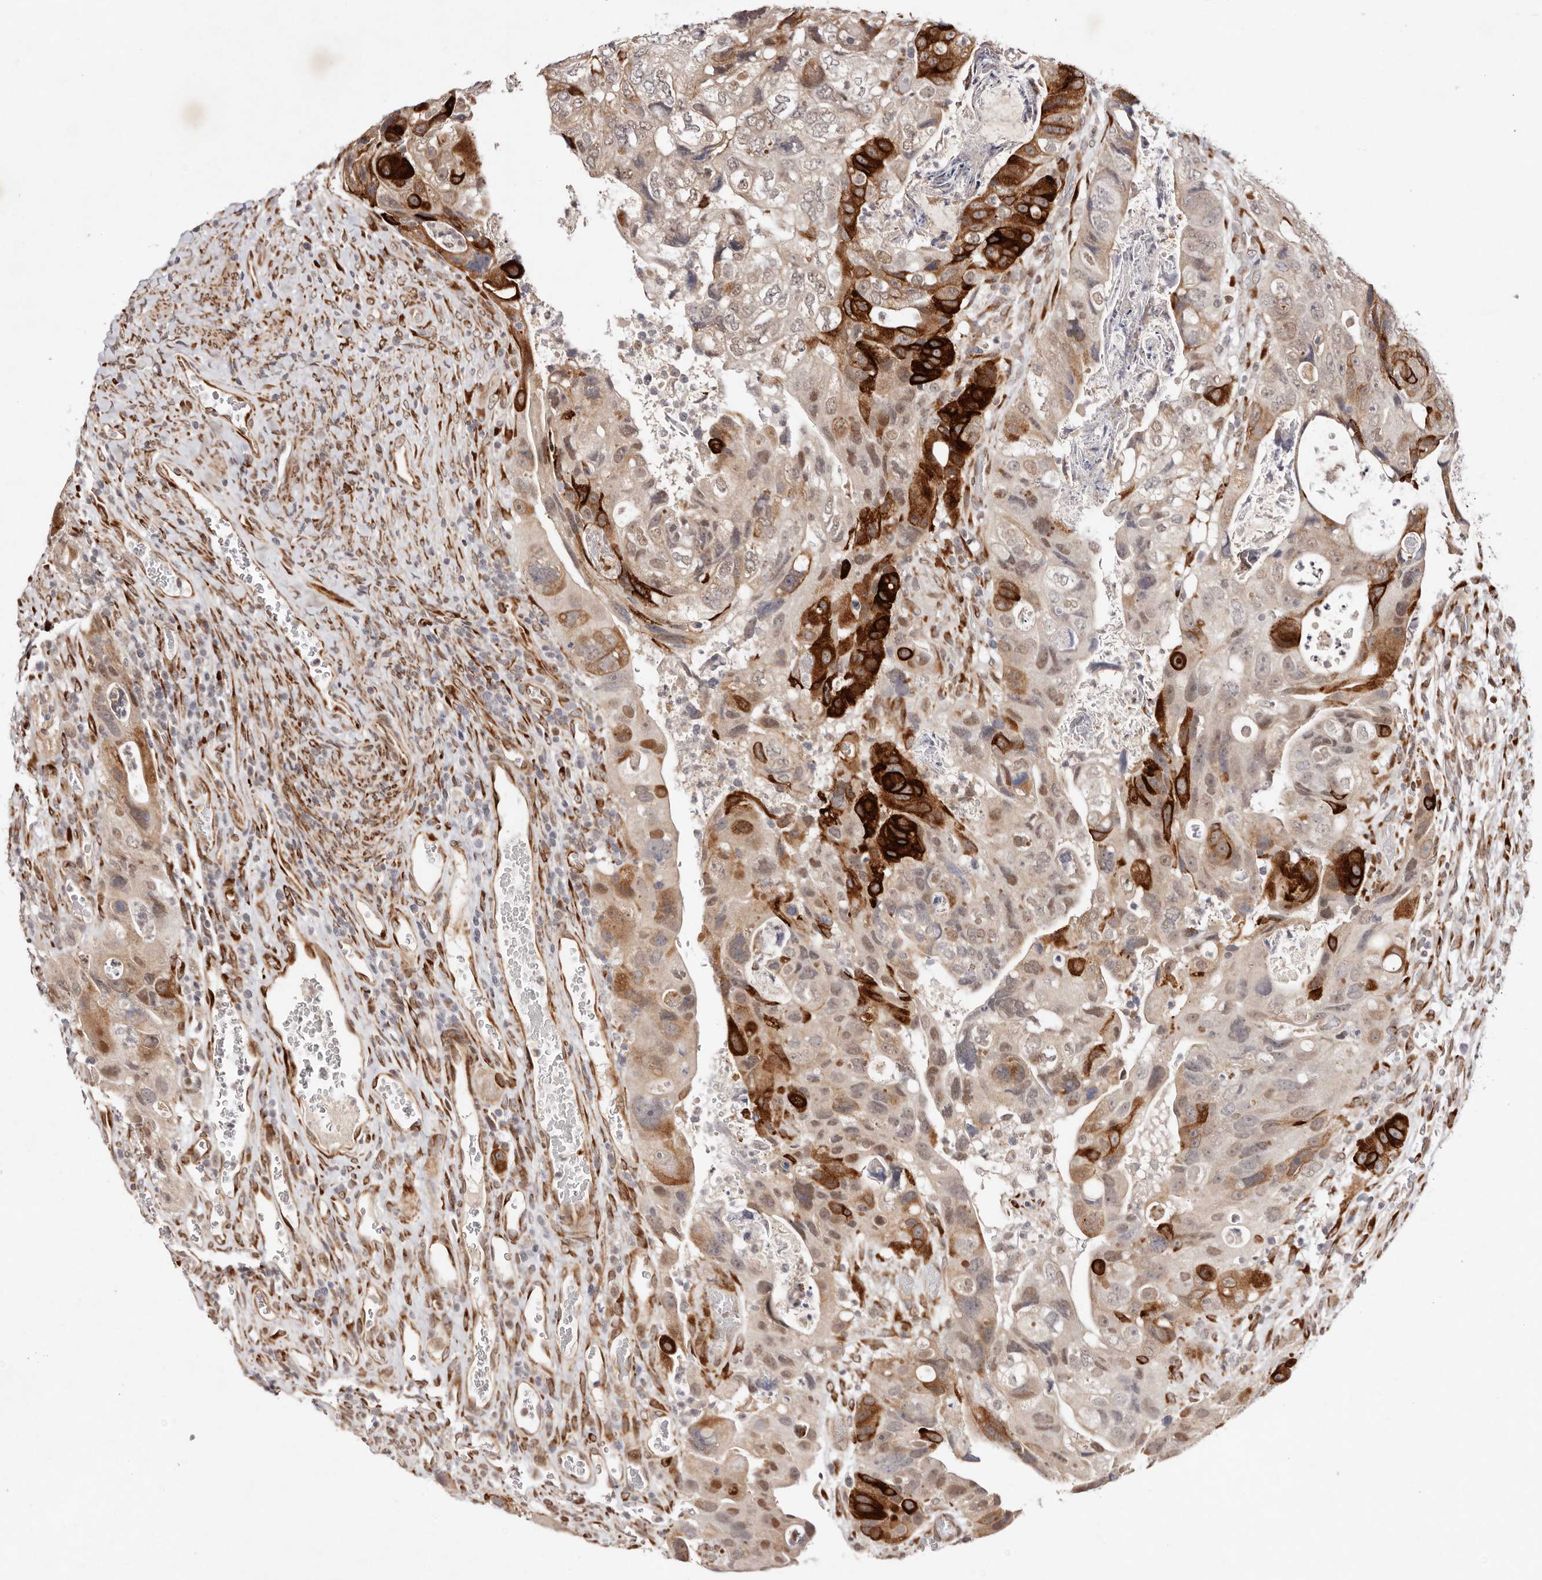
{"staining": {"intensity": "strong", "quantity": "25%-75%", "location": "cytoplasmic/membranous,nuclear"}, "tissue": "colorectal cancer", "cell_type": "Tumor cells", "image_type": "cancer", "snomed": [{"axis": "morphology", "description": "Adenocarcinoma, NOS"}, {"axis": "topography", "description": "Rectum"}], "caption": "Immunohistochemistry photomicrograph of adenocarcinoma (colorectal) stained for a protein (brown), which exhibits high levels of strong cytoplasmic/membranous and nuclear expression in approximately 25%-75% of tumor cells.", "gene": "BCL2L15", "patient": {"sex": "male", "age": 59}}